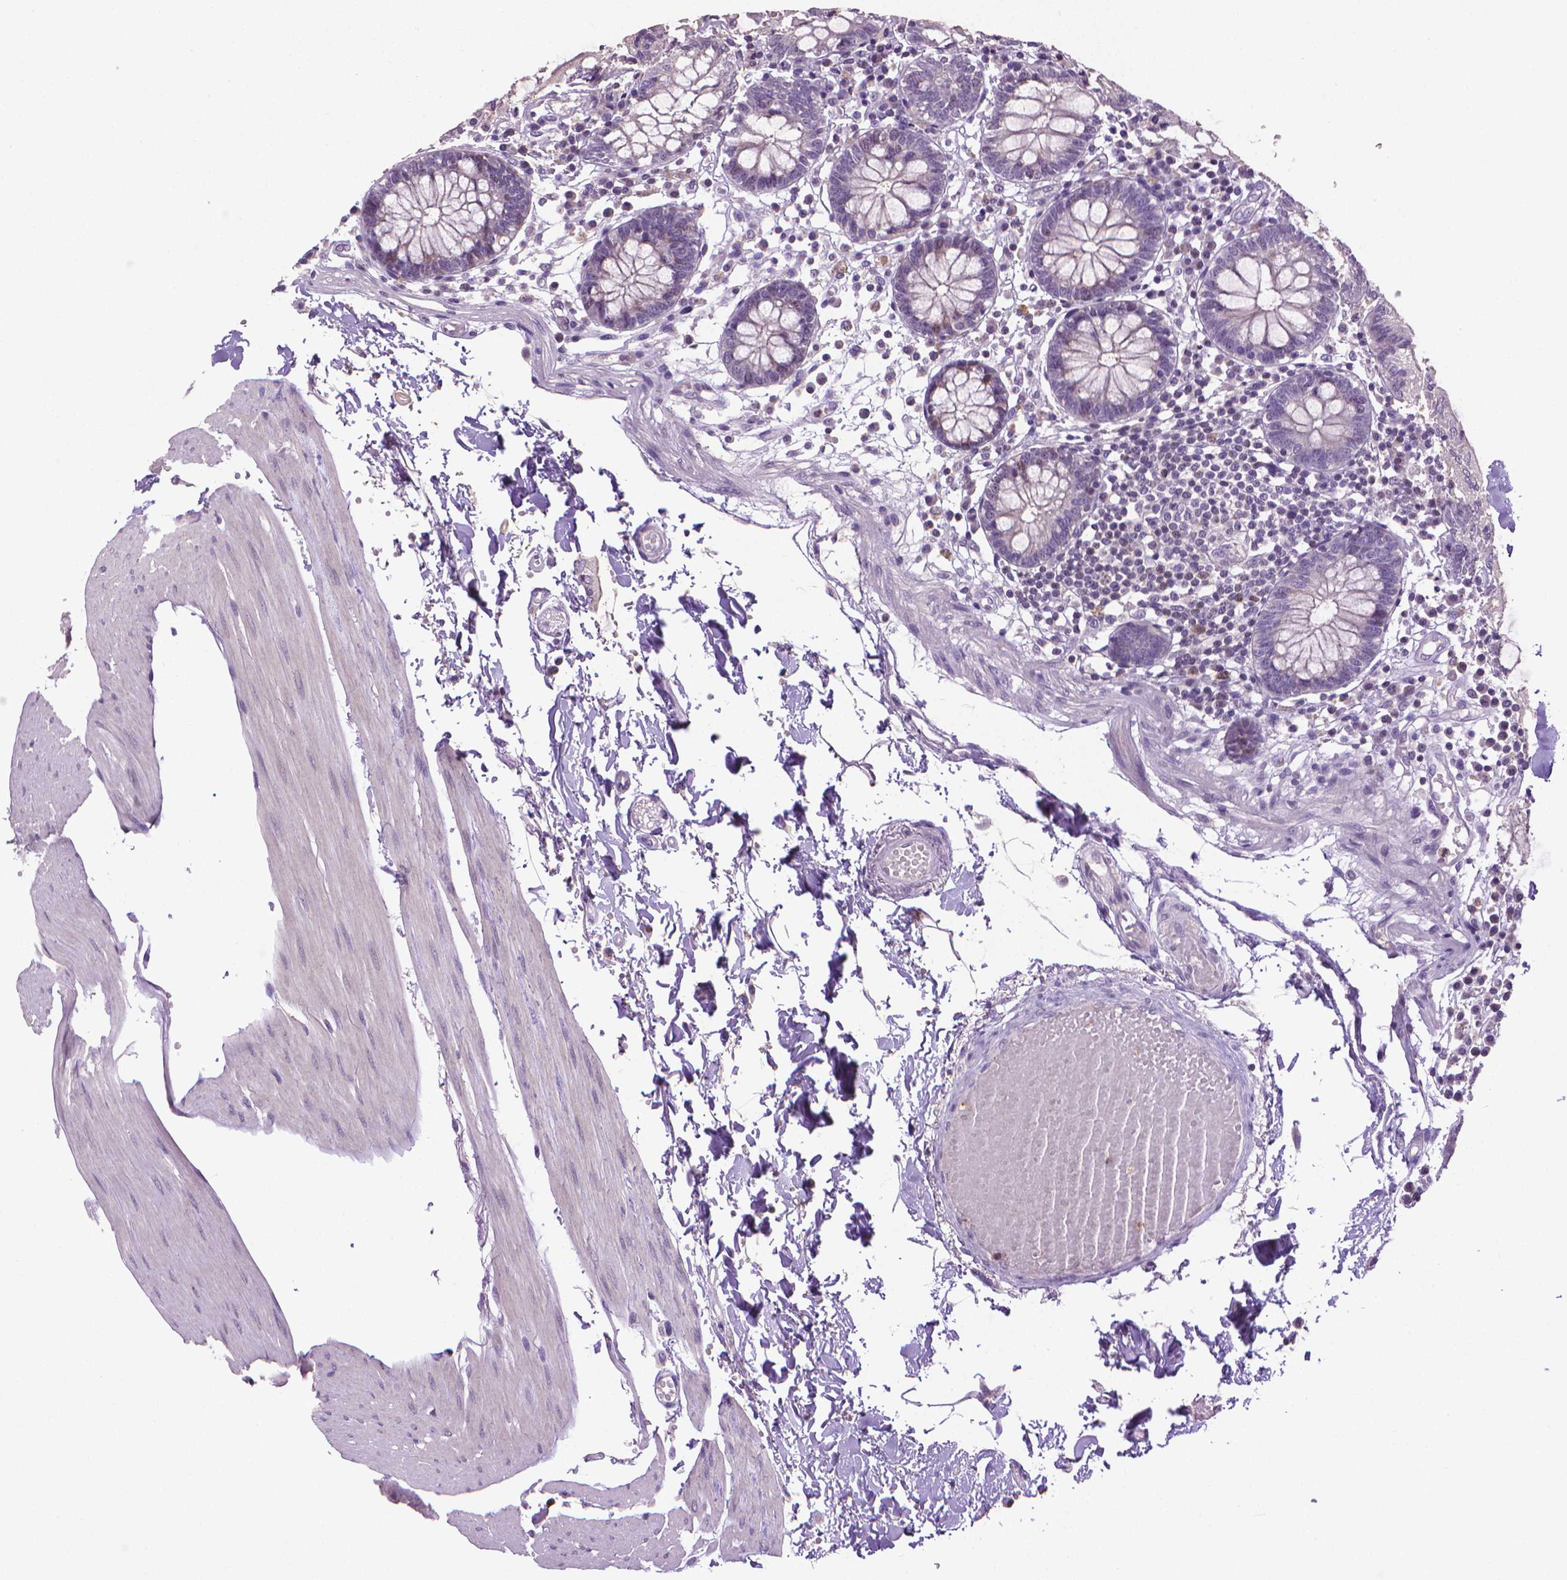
{"staining": {"intensity": "negative", "quantity": "none", "location": "none"}, "tissue": "colon", "cell_type": "Endothelial cells", "image_type": "normal", "snomed": [{"axis": "morphology", "description": "Normal tissue, NOS"}, {"axis": "morphology", "description": "Adenocarcinoma, NOS"}, {"axis": "topography", "description": "Colon"}], "caption": "Human colon stained for a protein using immunohistochemistry displays no positivity in endothelial cells.", "gene": "CDKN2D", "patient": {"sex": "male", "age": 83}}